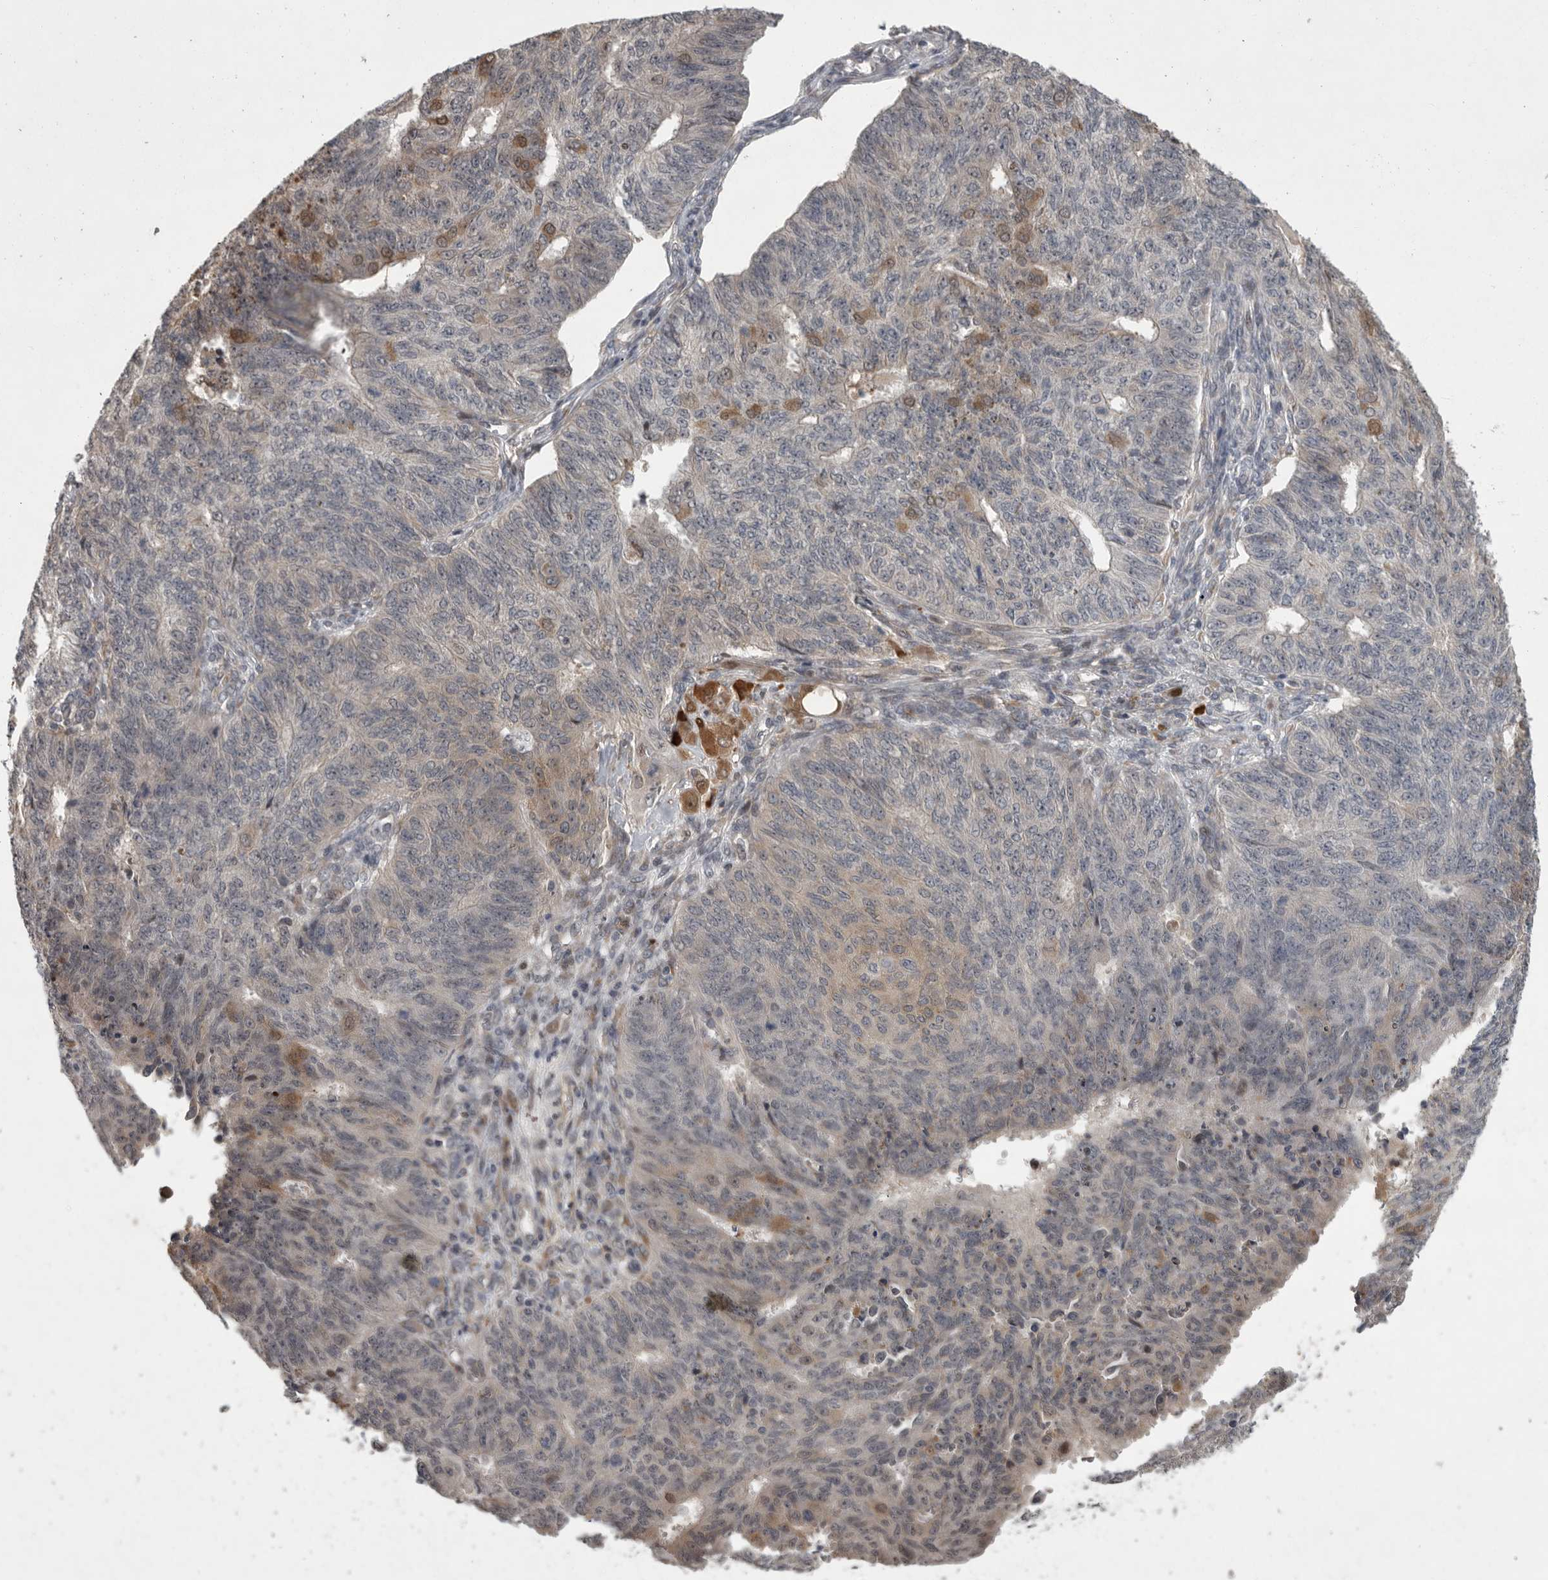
{"staining": {"intensity": "moderate", "quantity": "<25%", "location": "cytoplasmic/membranous"}, "tissue": "endometrial cancer", "cell_type": "Tumor cells", "image_type": "cancer", "snomed": [{"axis": "morphology", "description": "Adenocarcinoma, NOS"}, {"axis": "topography", "description": "Endometrium"}], "caption": "An immunohistochemistry (IHC) photomicrograph of tumor tissue is shown. Protein staining in brown highlights moderate cytoplasmic/membranous positivity in endometrial cancer within tumor cells.", "gene": "MAN2A1", "patient": {"sex": "female", "age": 32}}